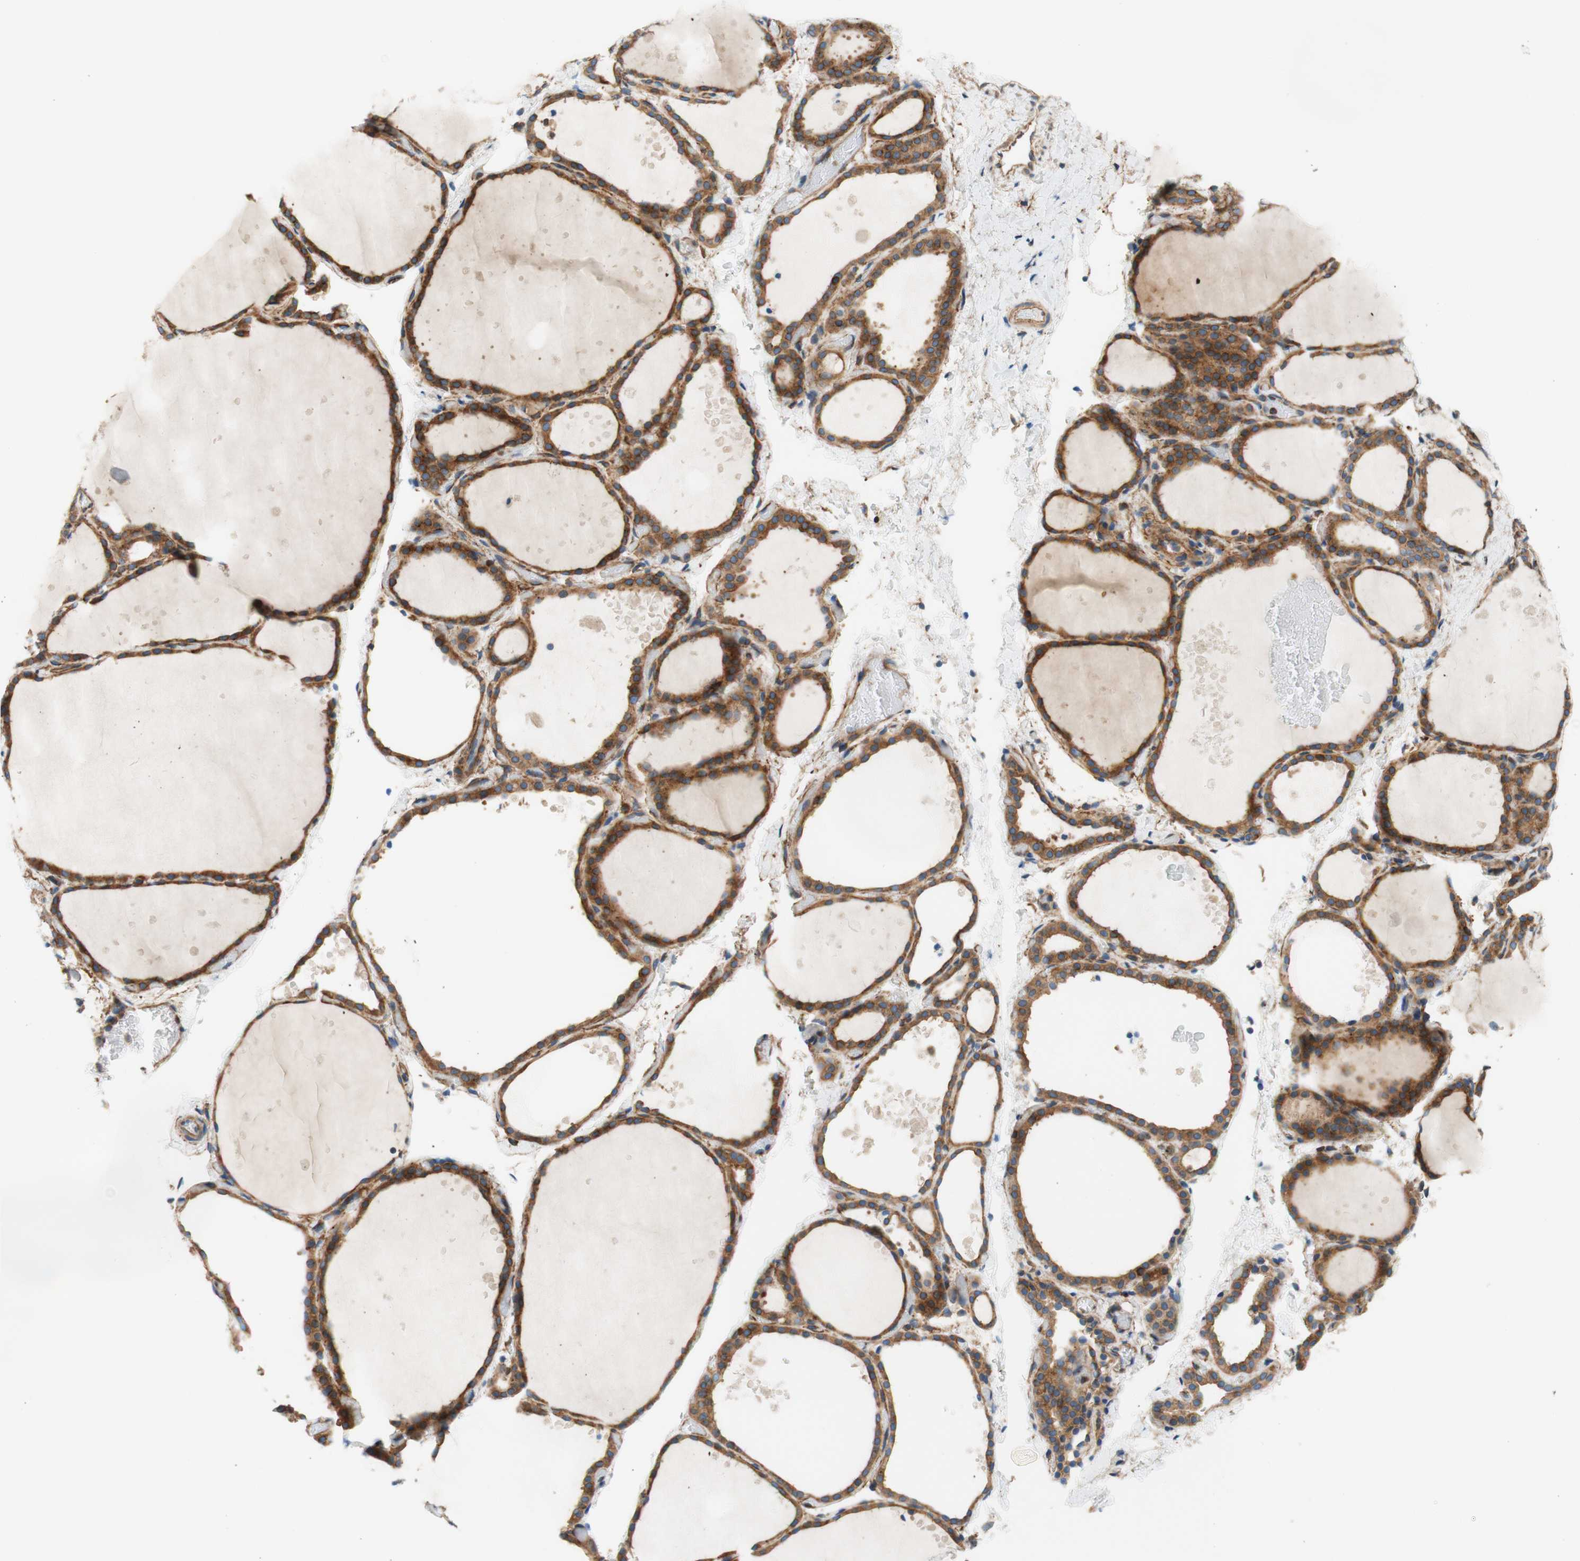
{"staining": {"intensity": "moderate", "quantity": ">75%", "location": "cytoplasmic/membranous"}, "tissue": "thyroid gland", "cell_type": "Glandular cells", "image_type": "normal", "snomed": [{"axis": "morphology", "description": "Normal tissue, NOS"}, {"axis": "topography", "description": "Thyroid gland"}], "caption": "A histopathology image of thyroid gland stained for a protein demonstrates moderate cytoplasmic/membranous brown staining in glandular cells. (IHC, brightfield microscopy, high magnification).", "gene": "VPS26A", "patient": {"sex": "female", "age": 44}}